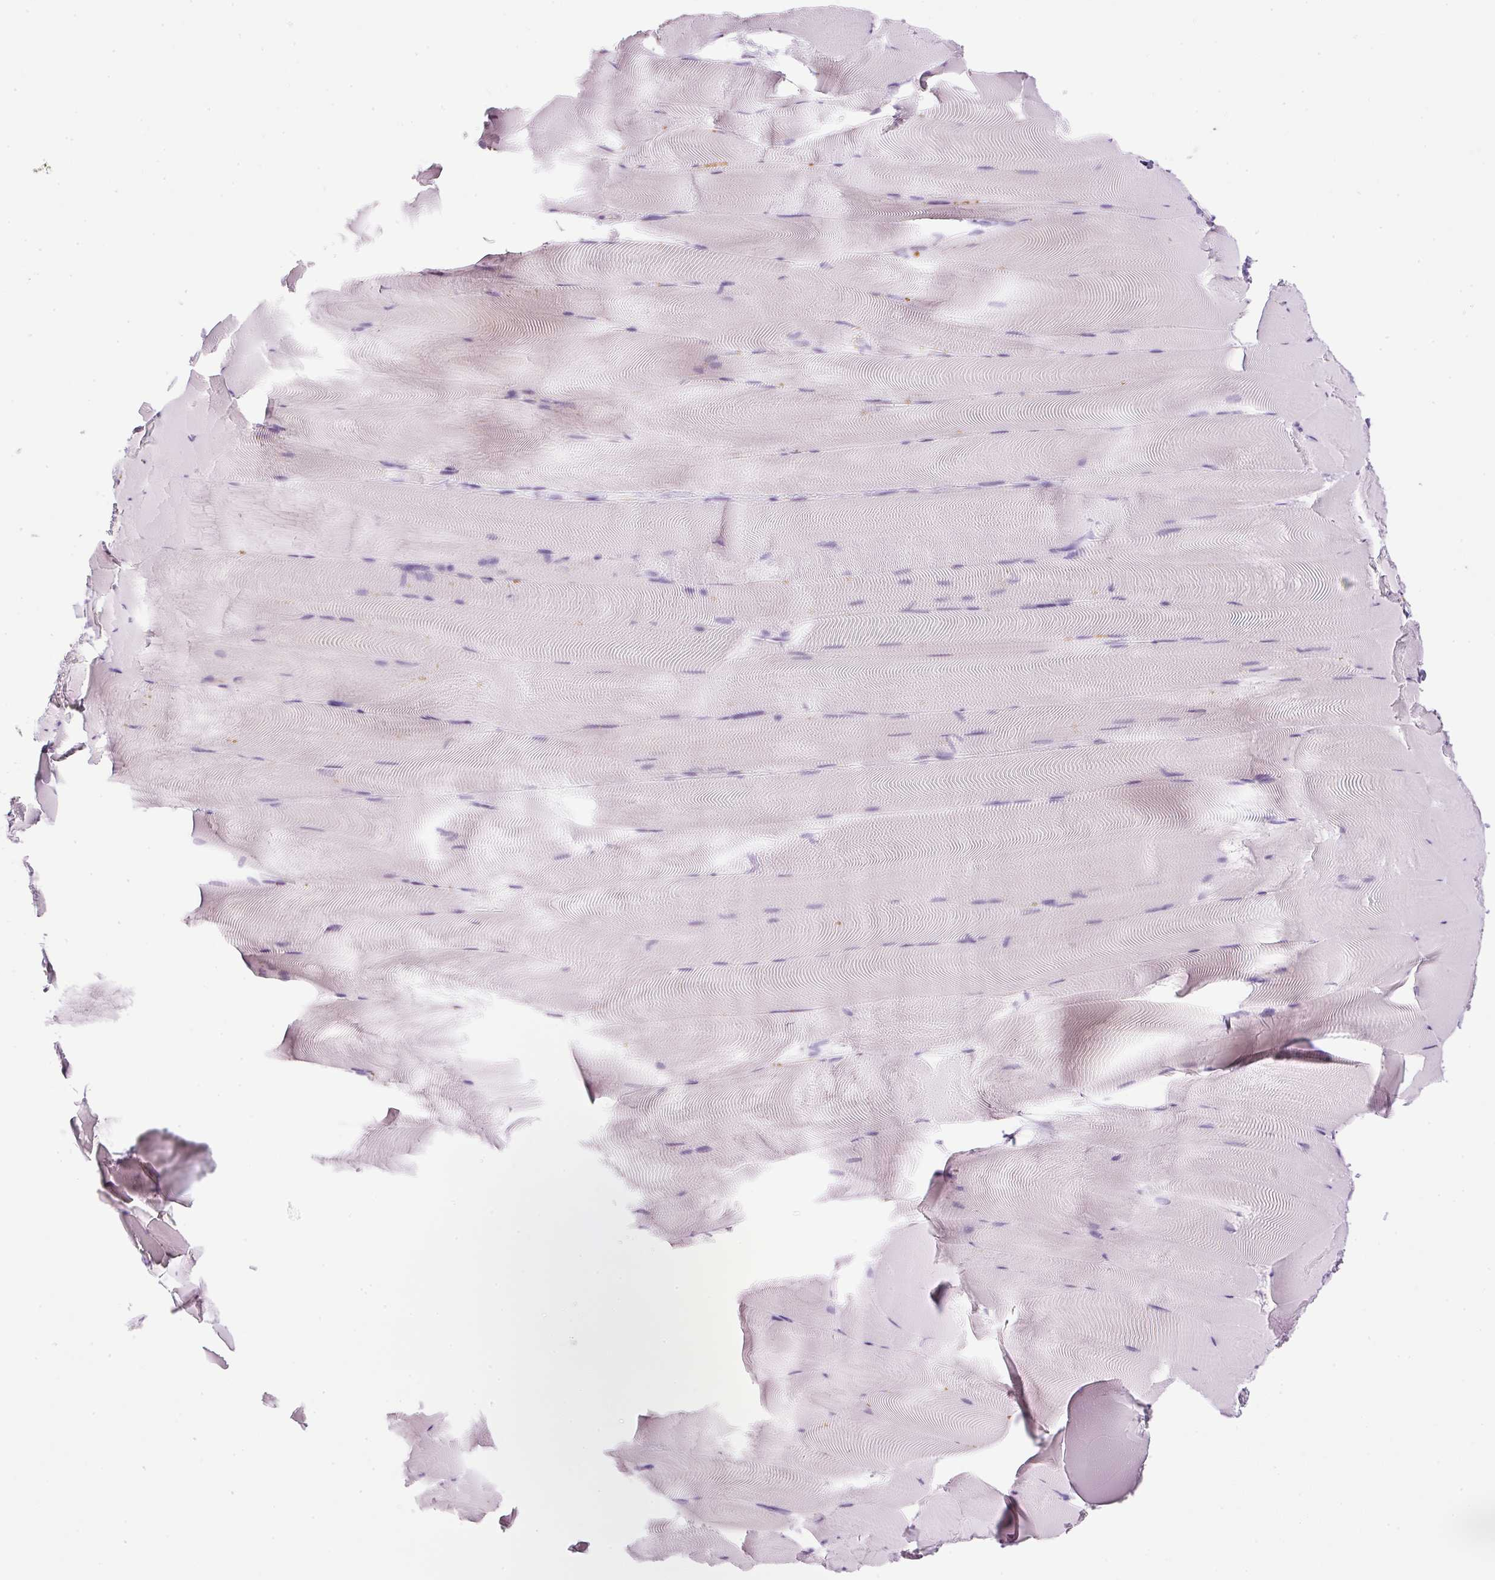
{"staining": {"intensity": "negative", "quantity": "none", "location": "none"}, "tissue": "skeletal muscle", "cell_type": "Myocytes", "image_type": "normal", "snomed": [{"axis": "morphology", "description": "Normal tissue, NOS"}, {"axis": "topography", "description": "Skeletal muscle"}], "caption": "IHC micrograph of normal skeletal muscle: skeletal muscle stained with DAB reveals no significant protein positivity in myocytes.", "gene": "ZNF639", "patient": {"sex": "female", "age": 64}}